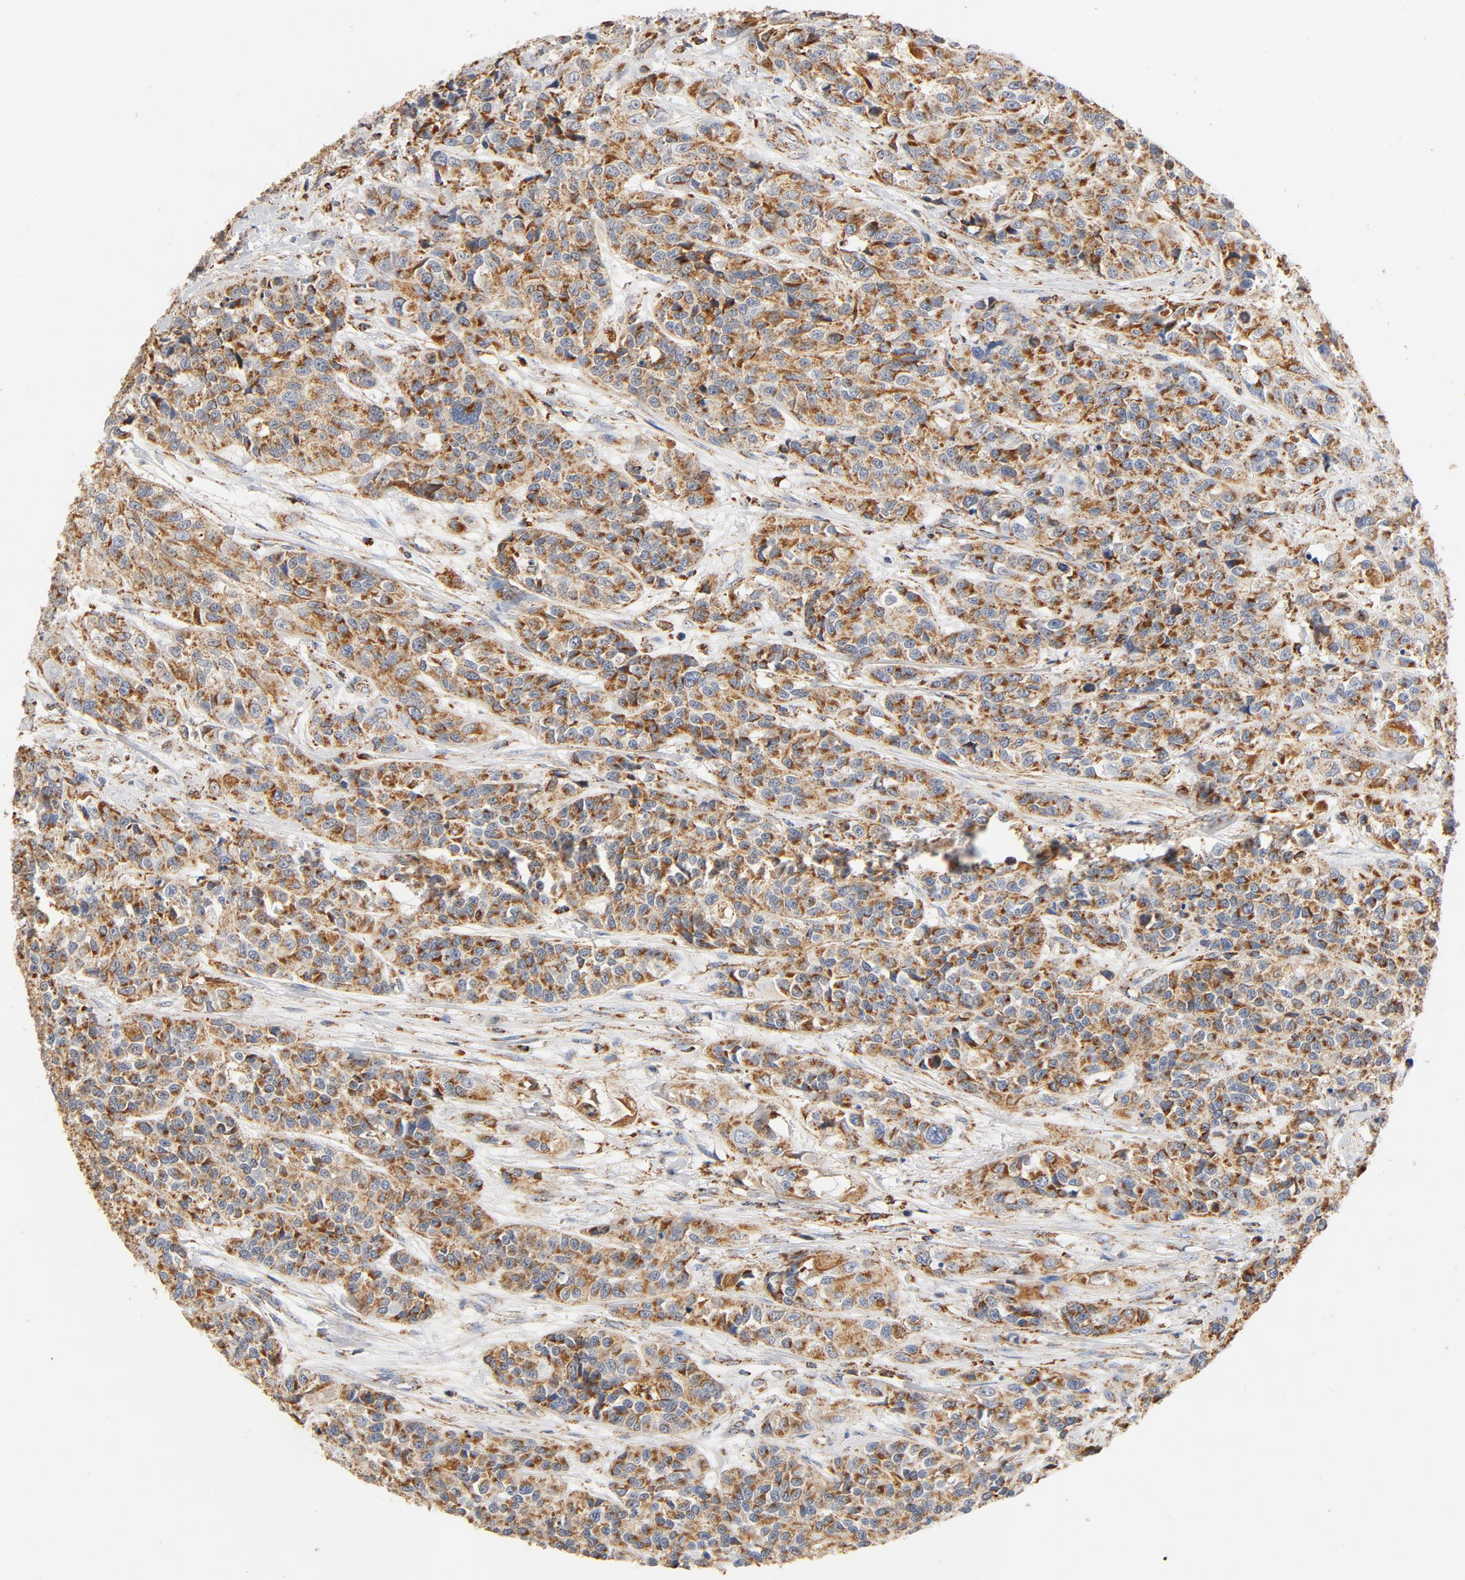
{"staining": {"intensity": "moderate", "quantity": ">75%", "location": "cytoplasmic/membranous"}, "tissue": "urothelial cancer", "cell_type": "Tumor cells", "image_type": "cancer", "snomed": [{"axis": "morphology", "description": "Urothelial carcinoma, High grade"}, {"axis": "topography", "description": "Urinary bladder"}], "caption": "Moderate cytoplasmic/membranous positivity for a protein is appreciated in about >75% of tumor cells of urothelial cancer using immunohistochemistry.", "gene": "COX4I1", "patient": {"sex": "female", "age": 81}}